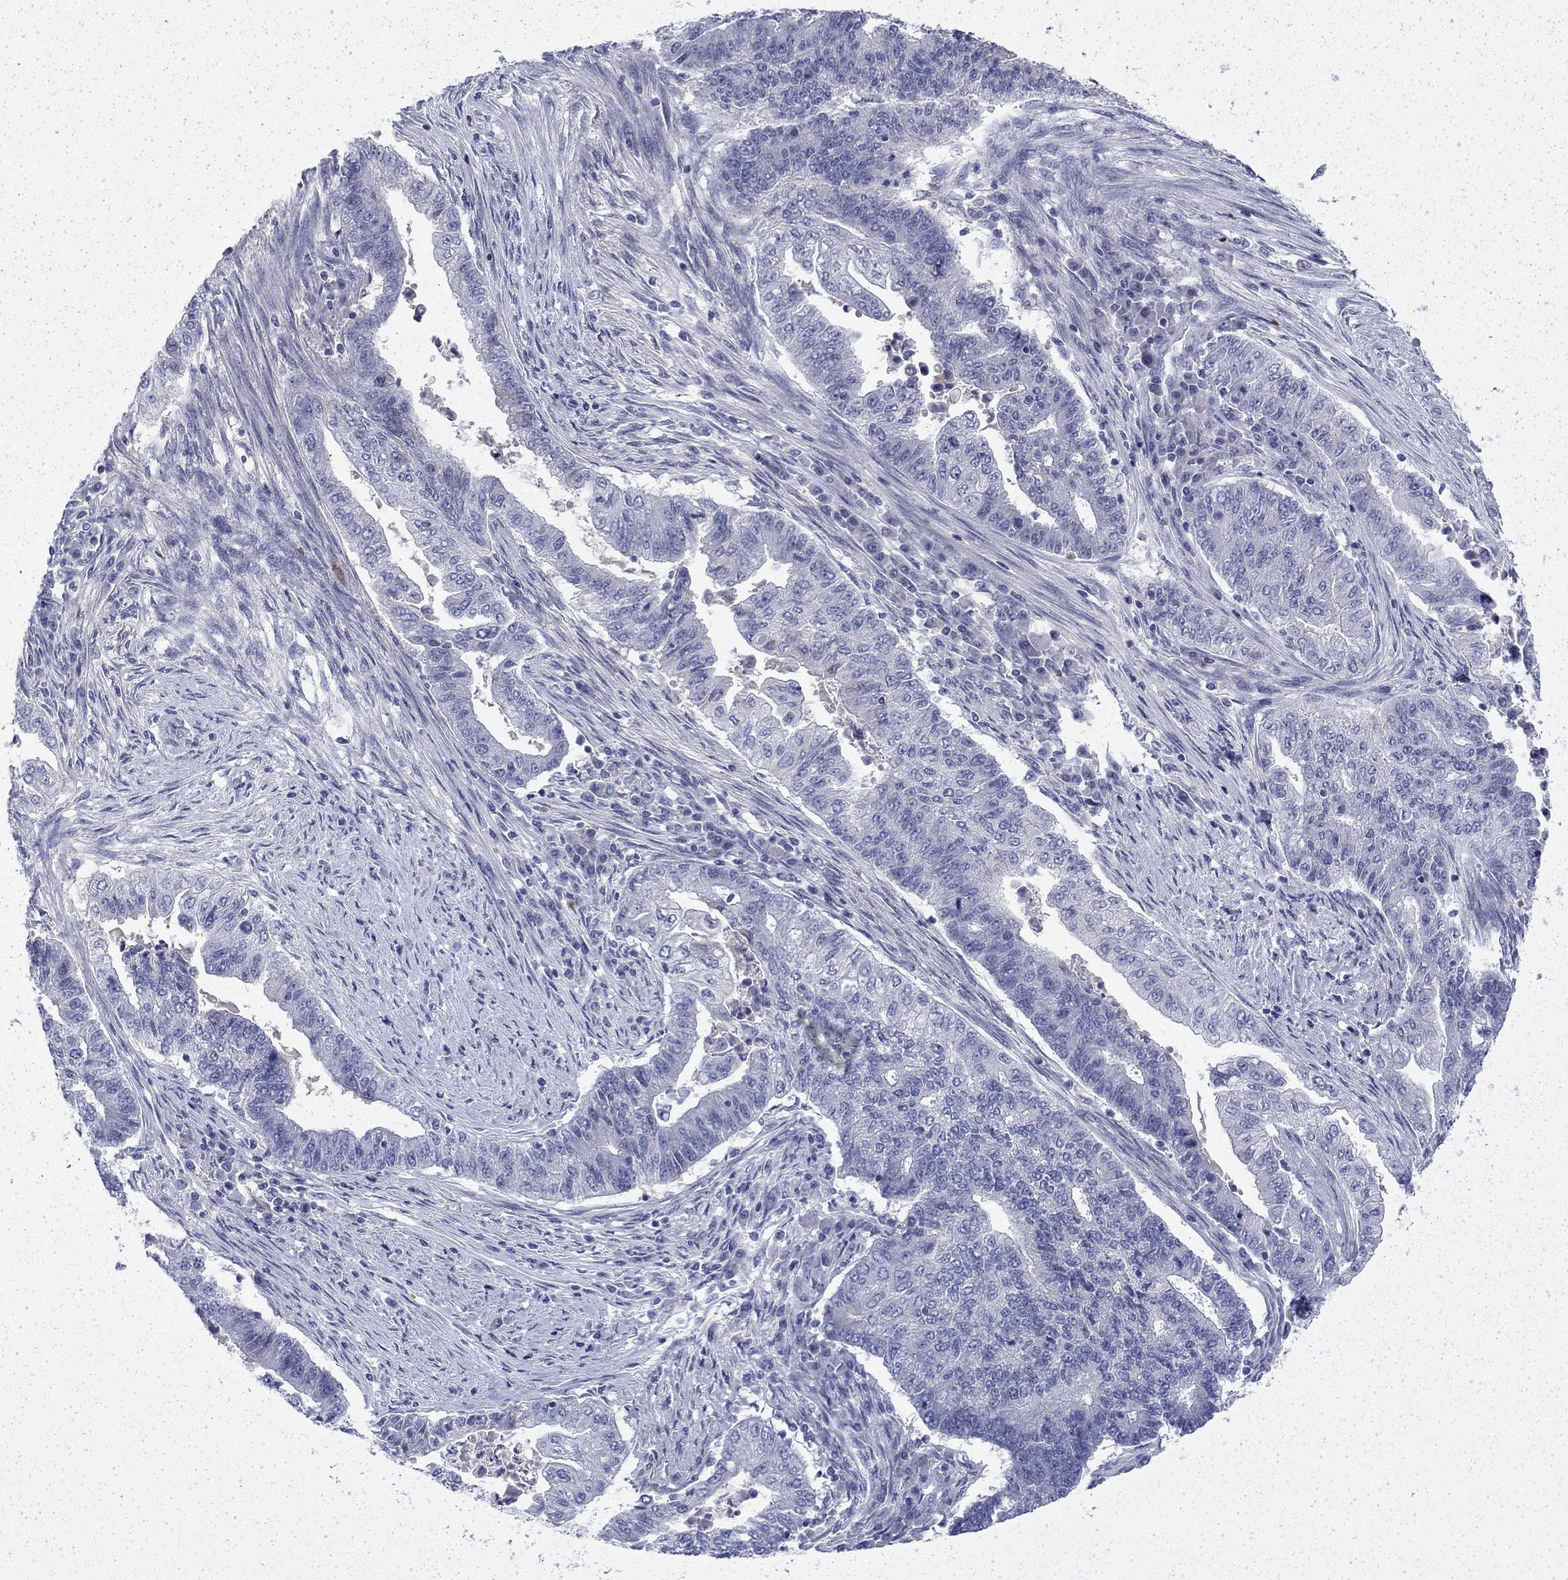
{"staining": {"intensity": "negative", "quantity": "none", "location": "none"}, "tissue": "endometrial cancer", "cell_type": "Tumor cells", "image_type": "cancer", "snomed": [{"axis": "morphology", "description": "Adenocarcinoma, NOS"}, {"axis": "topography", "description": "Uterus"}, {"axis": "topography", "description": "Endometrium"}], "caption": "This is an immunohistochemistry image of human endometrial cancer. There is no staining in tumor cells.", "gene": "ENPP6", "patient": {"sex": "female", "age": 54}}